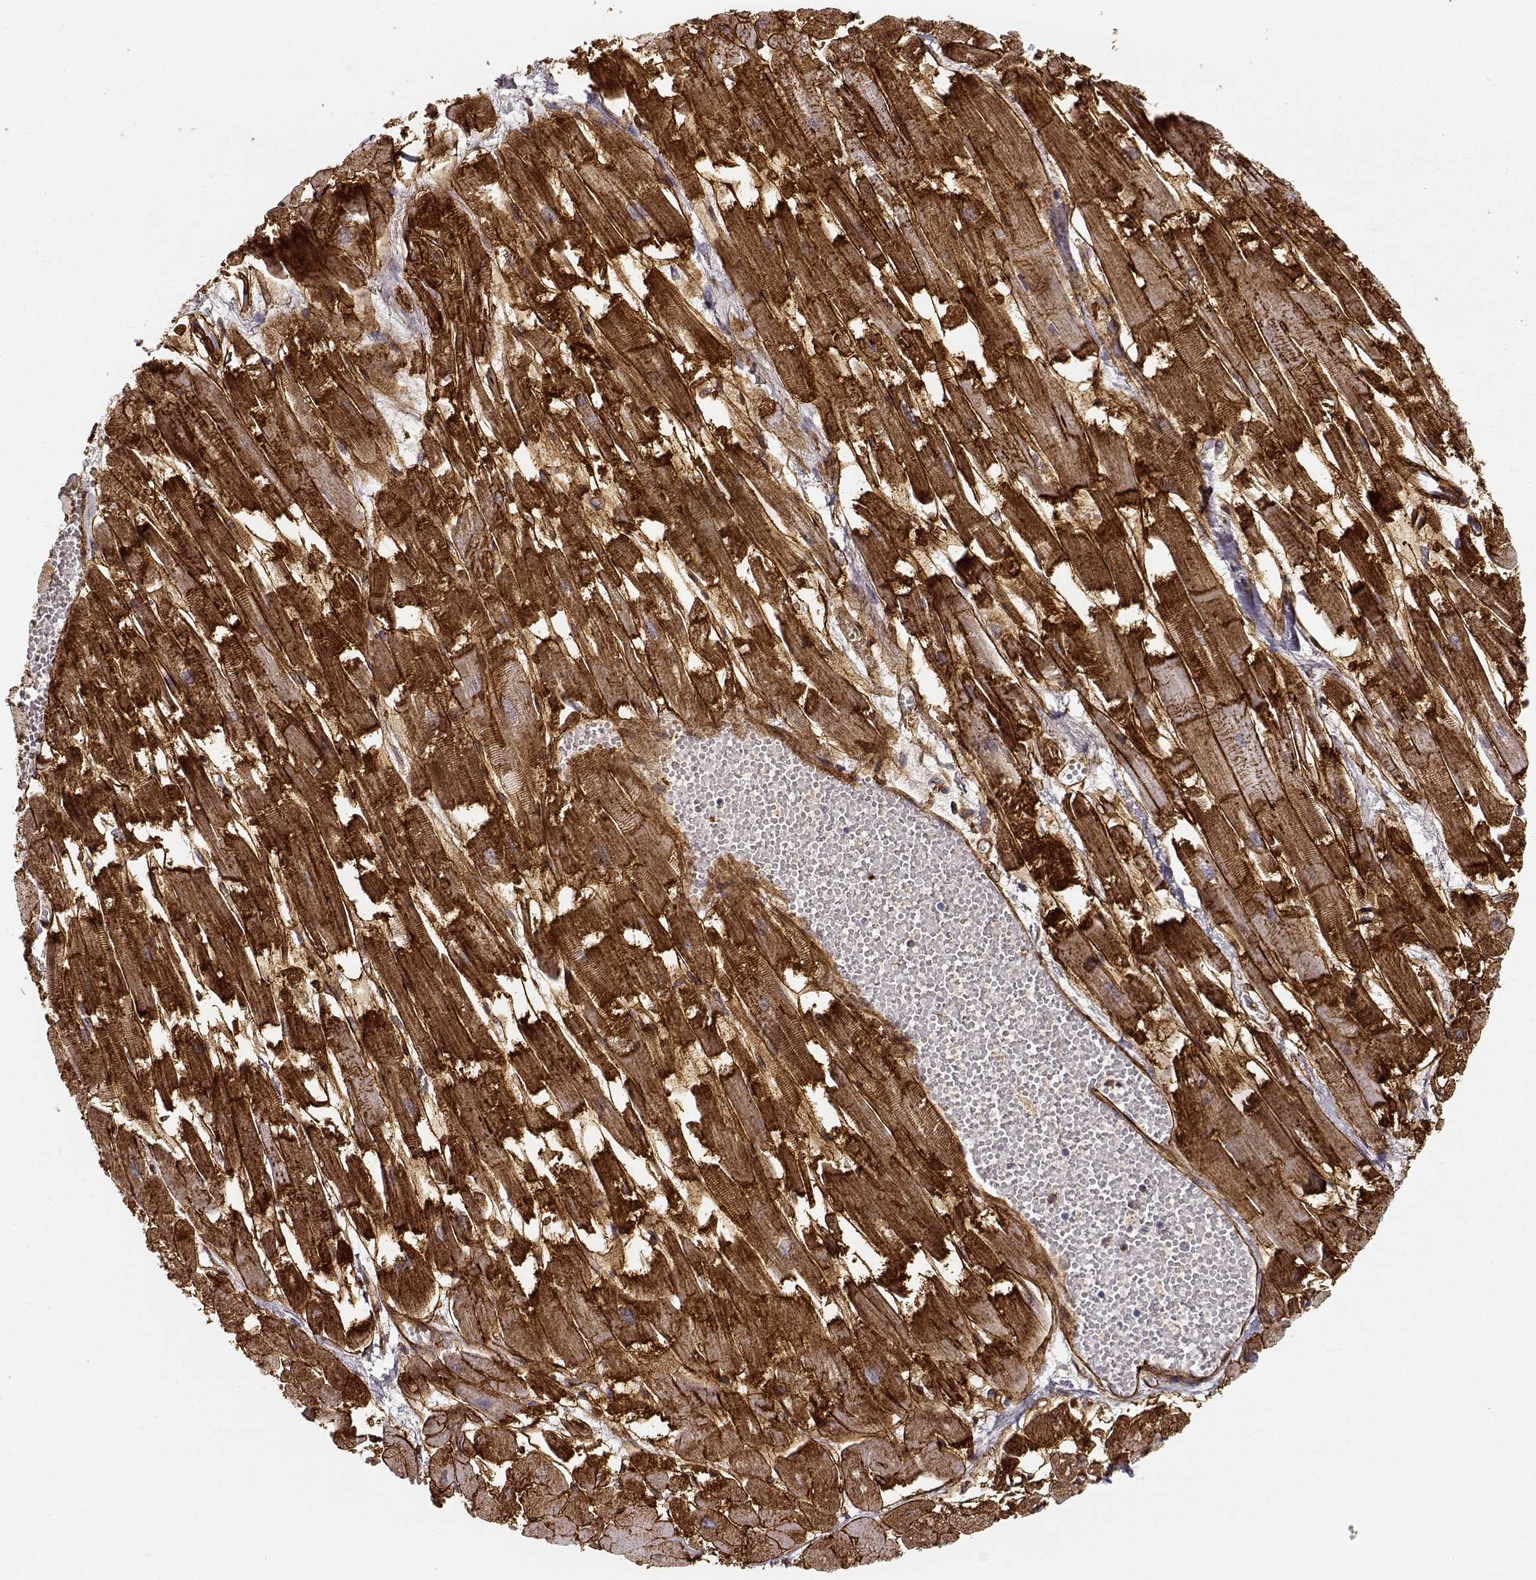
{"staining": {"intensity": "moderate", "quantity": ">75%", "location": "cytoplasmic/membranous"}, "tissue": "heart muscle", "cell_type": "Cardiomyocytes", "image_type": "normal", "snomed": [{"axis": "morphology", "description": "Normal tissue, NOS"}, {"axis": "topography", "description": "Heart"}], "caption": "Immunohistochemistry of benign human heart muscle reveals medium levels of moderate cytoplasmic/membranous positivity in approximately >75% of cardiomyocytes.", "gene": "LAMC1", "patient": {"sex": "female", "age": 52}}